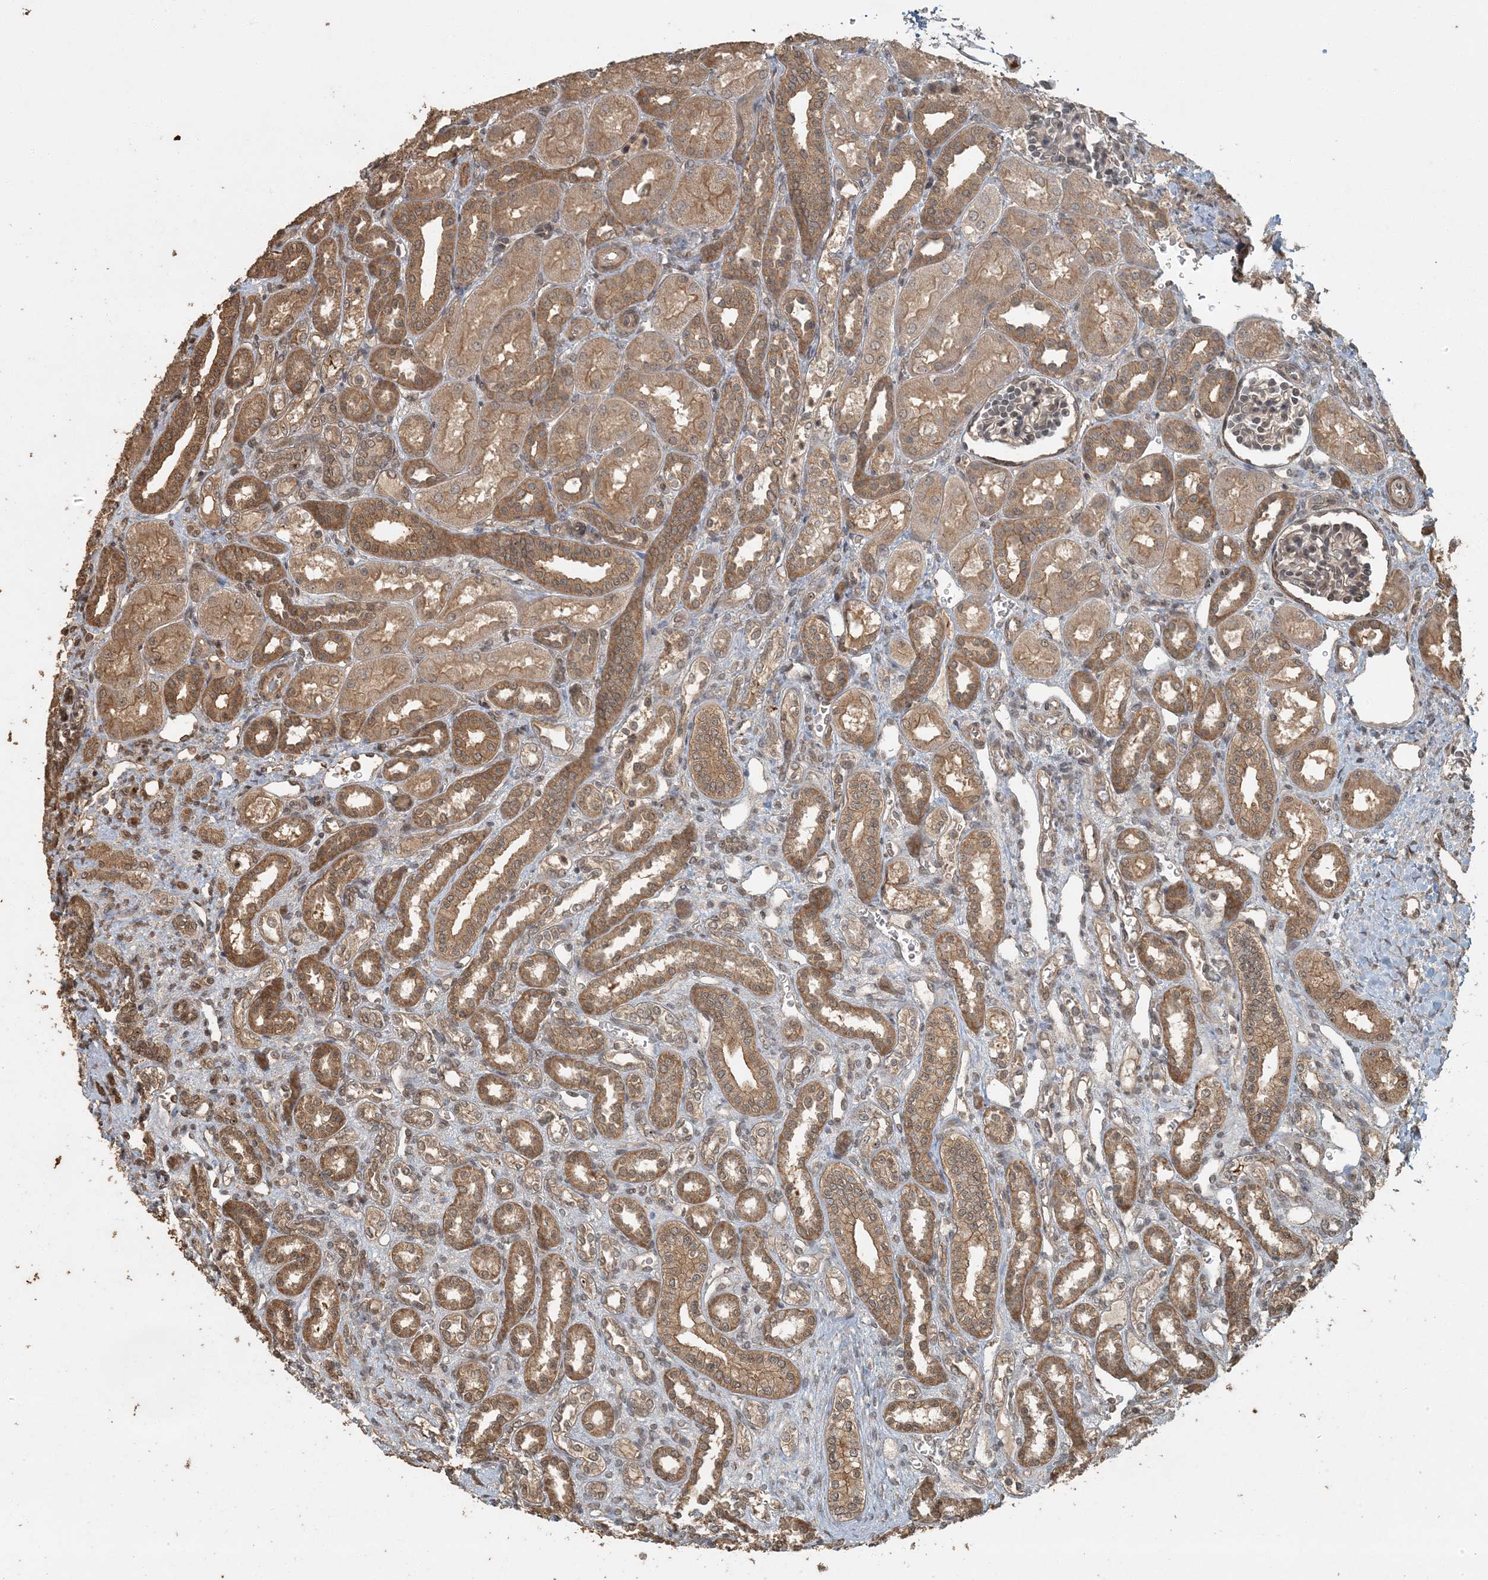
{"staining": {"intensity": "weak", "quantity": "25%-75%", "location": "cytoplasmic/membranous,nuclear"}, "tissue": "kidney", "cell_type": "Cells in glomeruli", "image_type": "normal", "snomed": [{"axis": "morphology", "description": "Normal tissue, NOS"}, {"axis": "morphology", "description": "Neoplasm, malignant, NOS"}, {"axis": "topography", "description": "Kidney"}], "caption": "The micrograph exhibits staining of unremarkable kidney, revealing weak cytoplasmic/membranous,nuclear protein expression (brown color) within cells in glomeruli.", "gene": "AK9", "patient": {"sex": "female", "age": 1}}